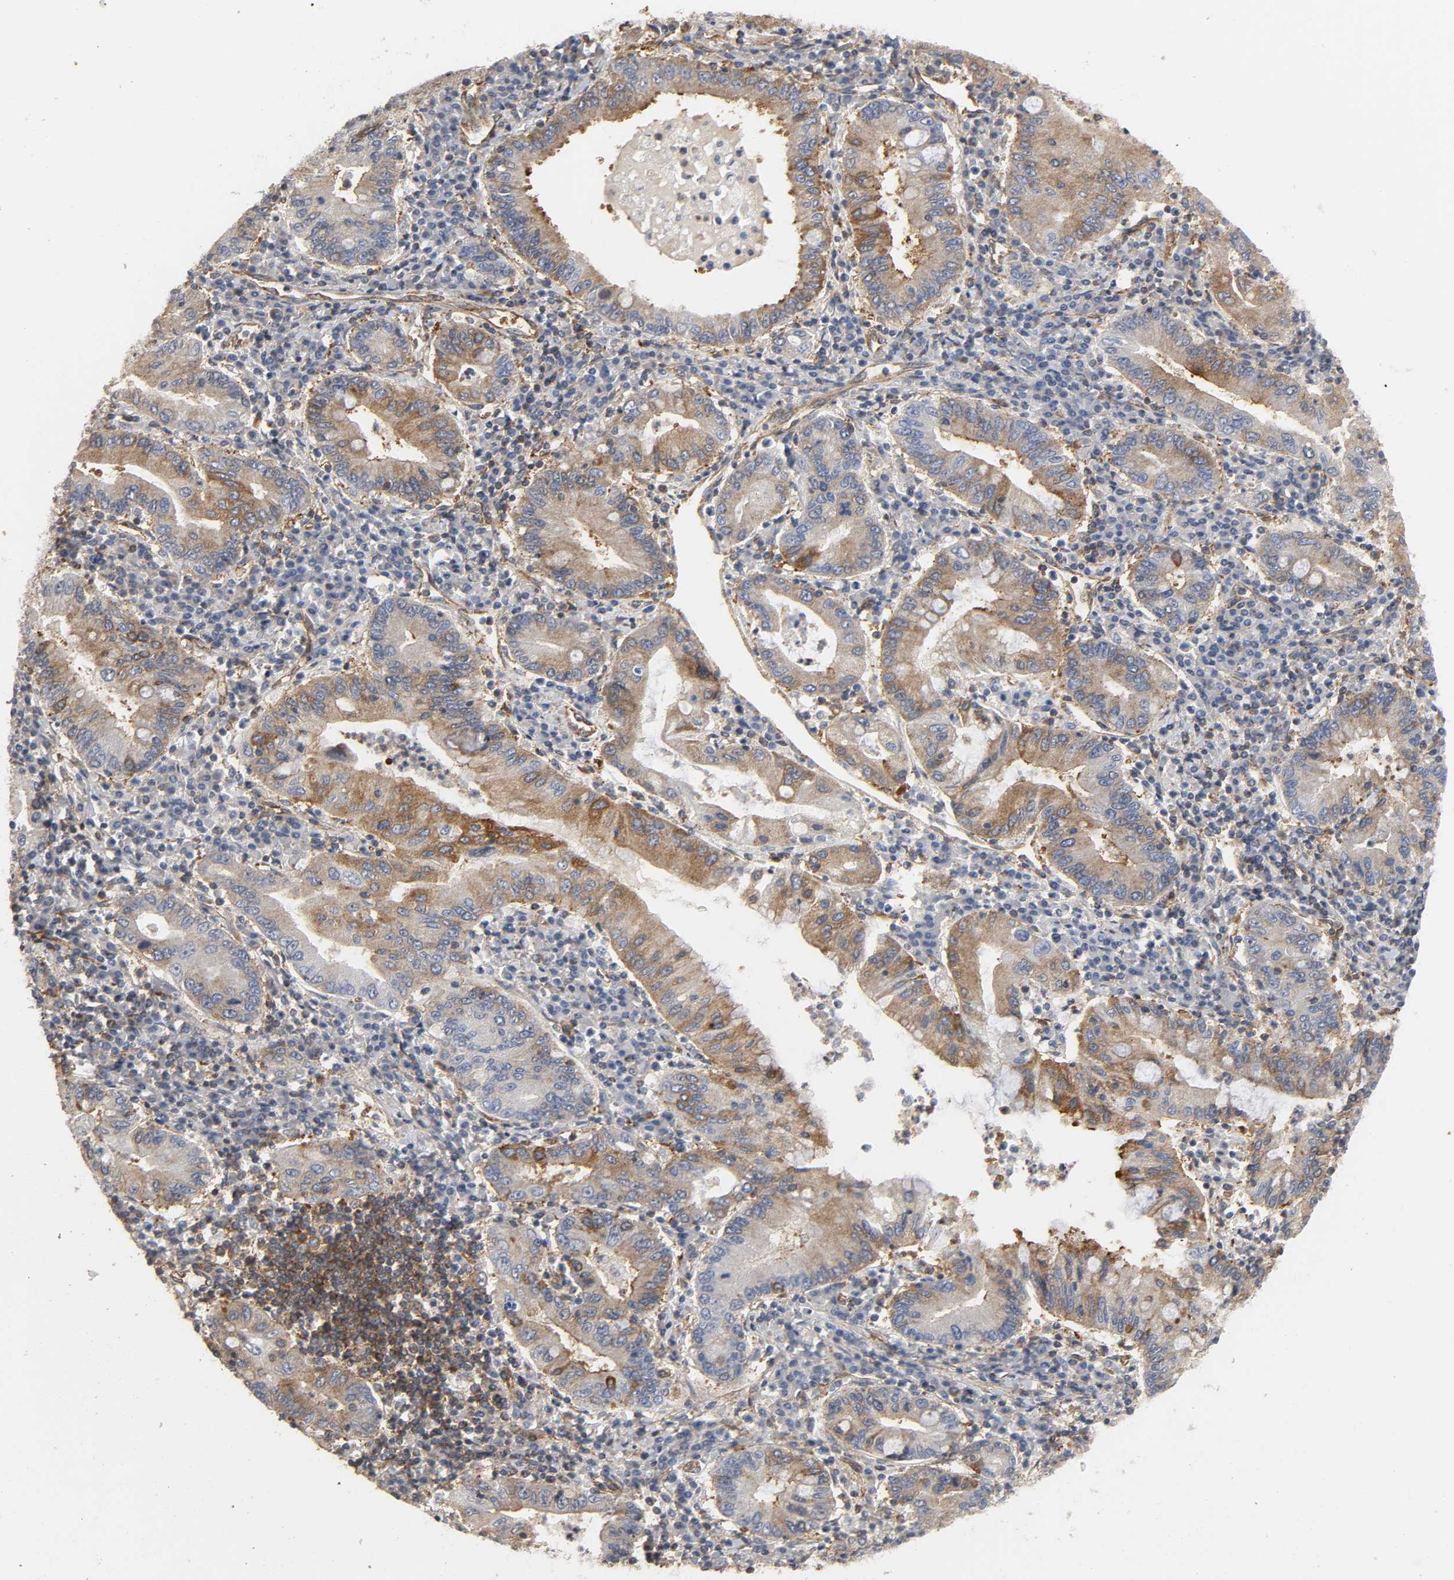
{"staining": {"intensity": "strong", "quantity": ">75%", "location": "cytoplasmic/membranous"}, "tissue": "stomach cancer", "cell_type": "Tumor cells", "image_type": "cancer", "snomed": [{"axis": "morphology", "description": "Normal tissue, NOS"}, {"axis": "morphology", "description": "Adenocarcinoma, NOS"}, {"axis": "topography", "description": "Esophagus"}, {"axis": "topography", "description": "Stomach, upper"}, {"axis": "topography", "description": "Peripheral nerve tissue"}], "caption": "This photomicrograph shows immunohistochemistry (IHC) staining of human adenocarcinoma (stomach), with high strong cytoplasmic/membranous expression in about >75% of tumor cells.", "gene": "SH3GLB1", "patient": {"sex": "male", "age": 62}}